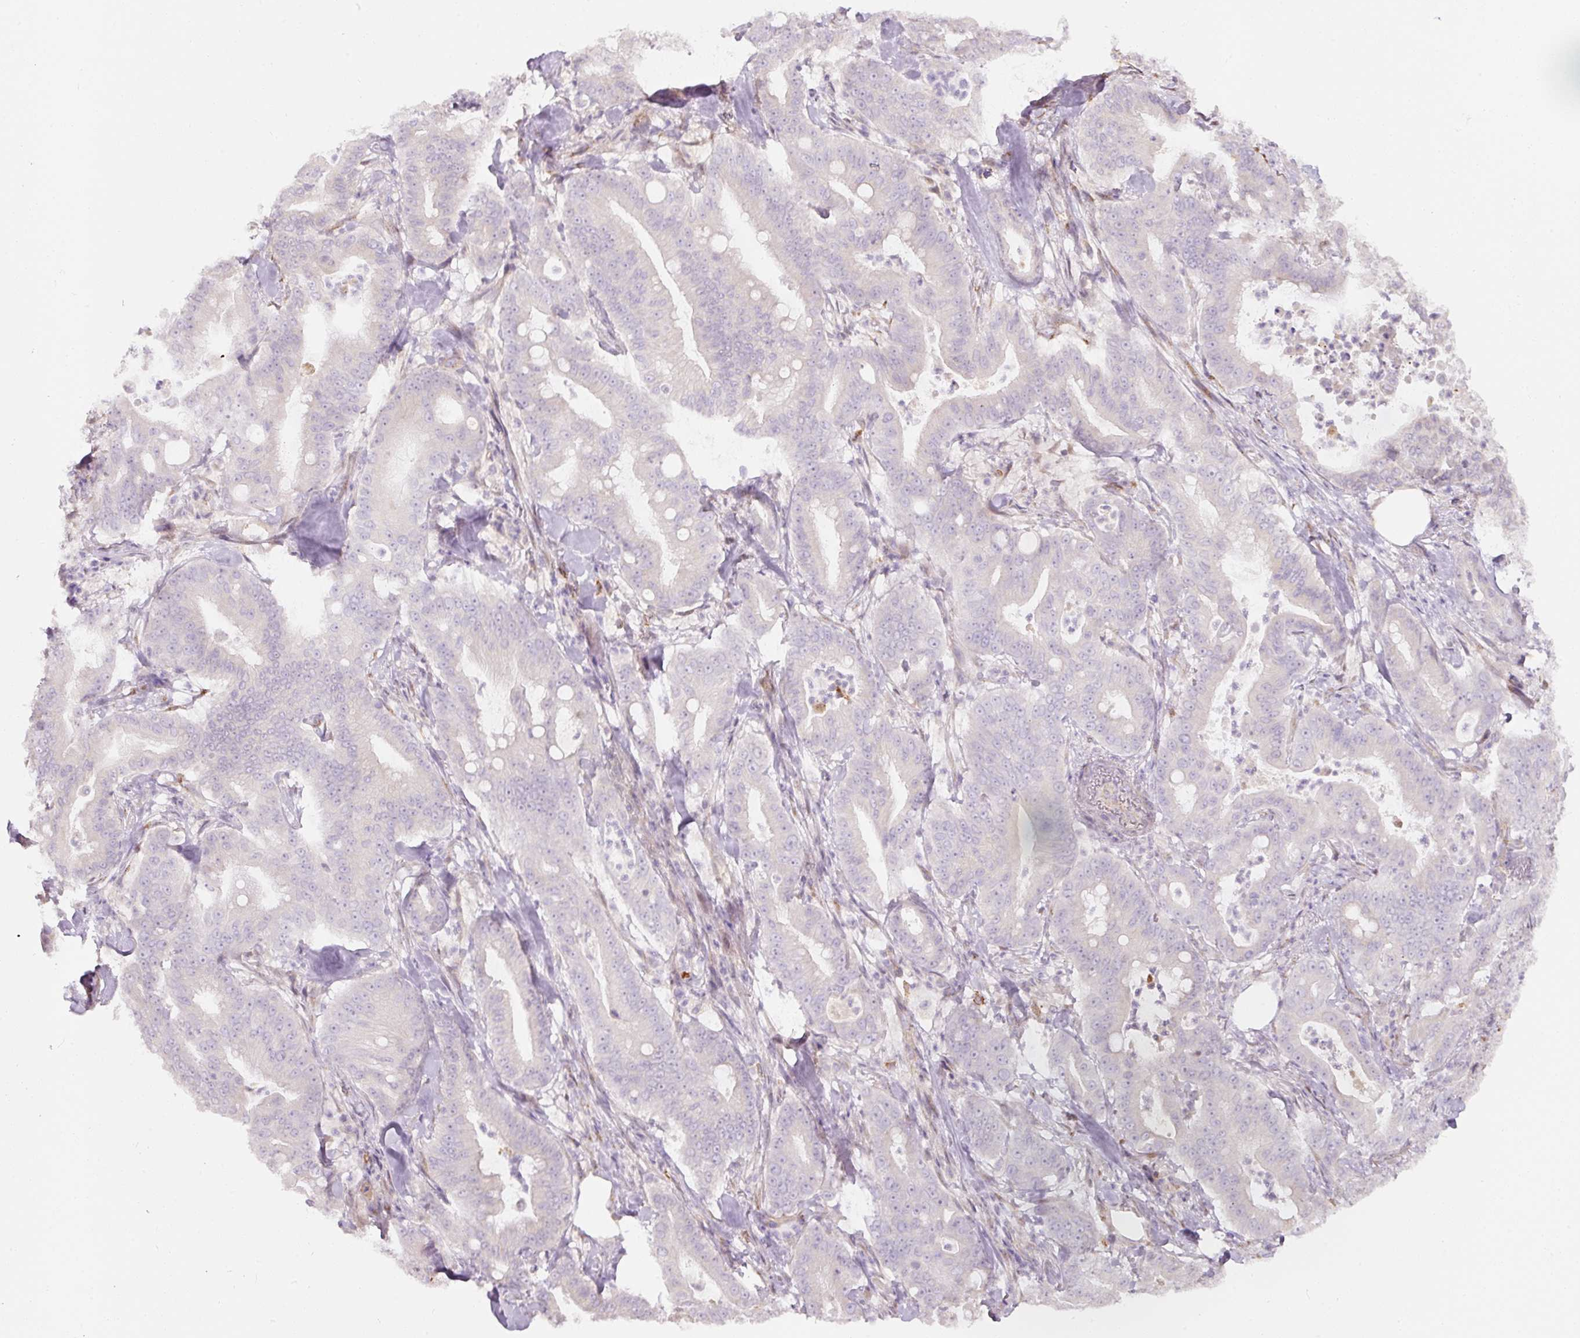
{"staining": {"intensity": "negative", "quantity": "none", "location": "none"}, "tissue": "pancreatic cancer", "cell_type": "Tumor cells", "image_type": "cancer", "snomed": [{"axis": "morphology", "description": "Adenocarcinoma, NOS"}, {"axis": "topography", "description": "Pancreas"}], "caption": "Pancreatic adenocarcinoma was stained to show a protein in brown. There is no significant positivity in tumor cells.", "gene": "NBPF11", "patient": {"sex": "male", "age": 71}}